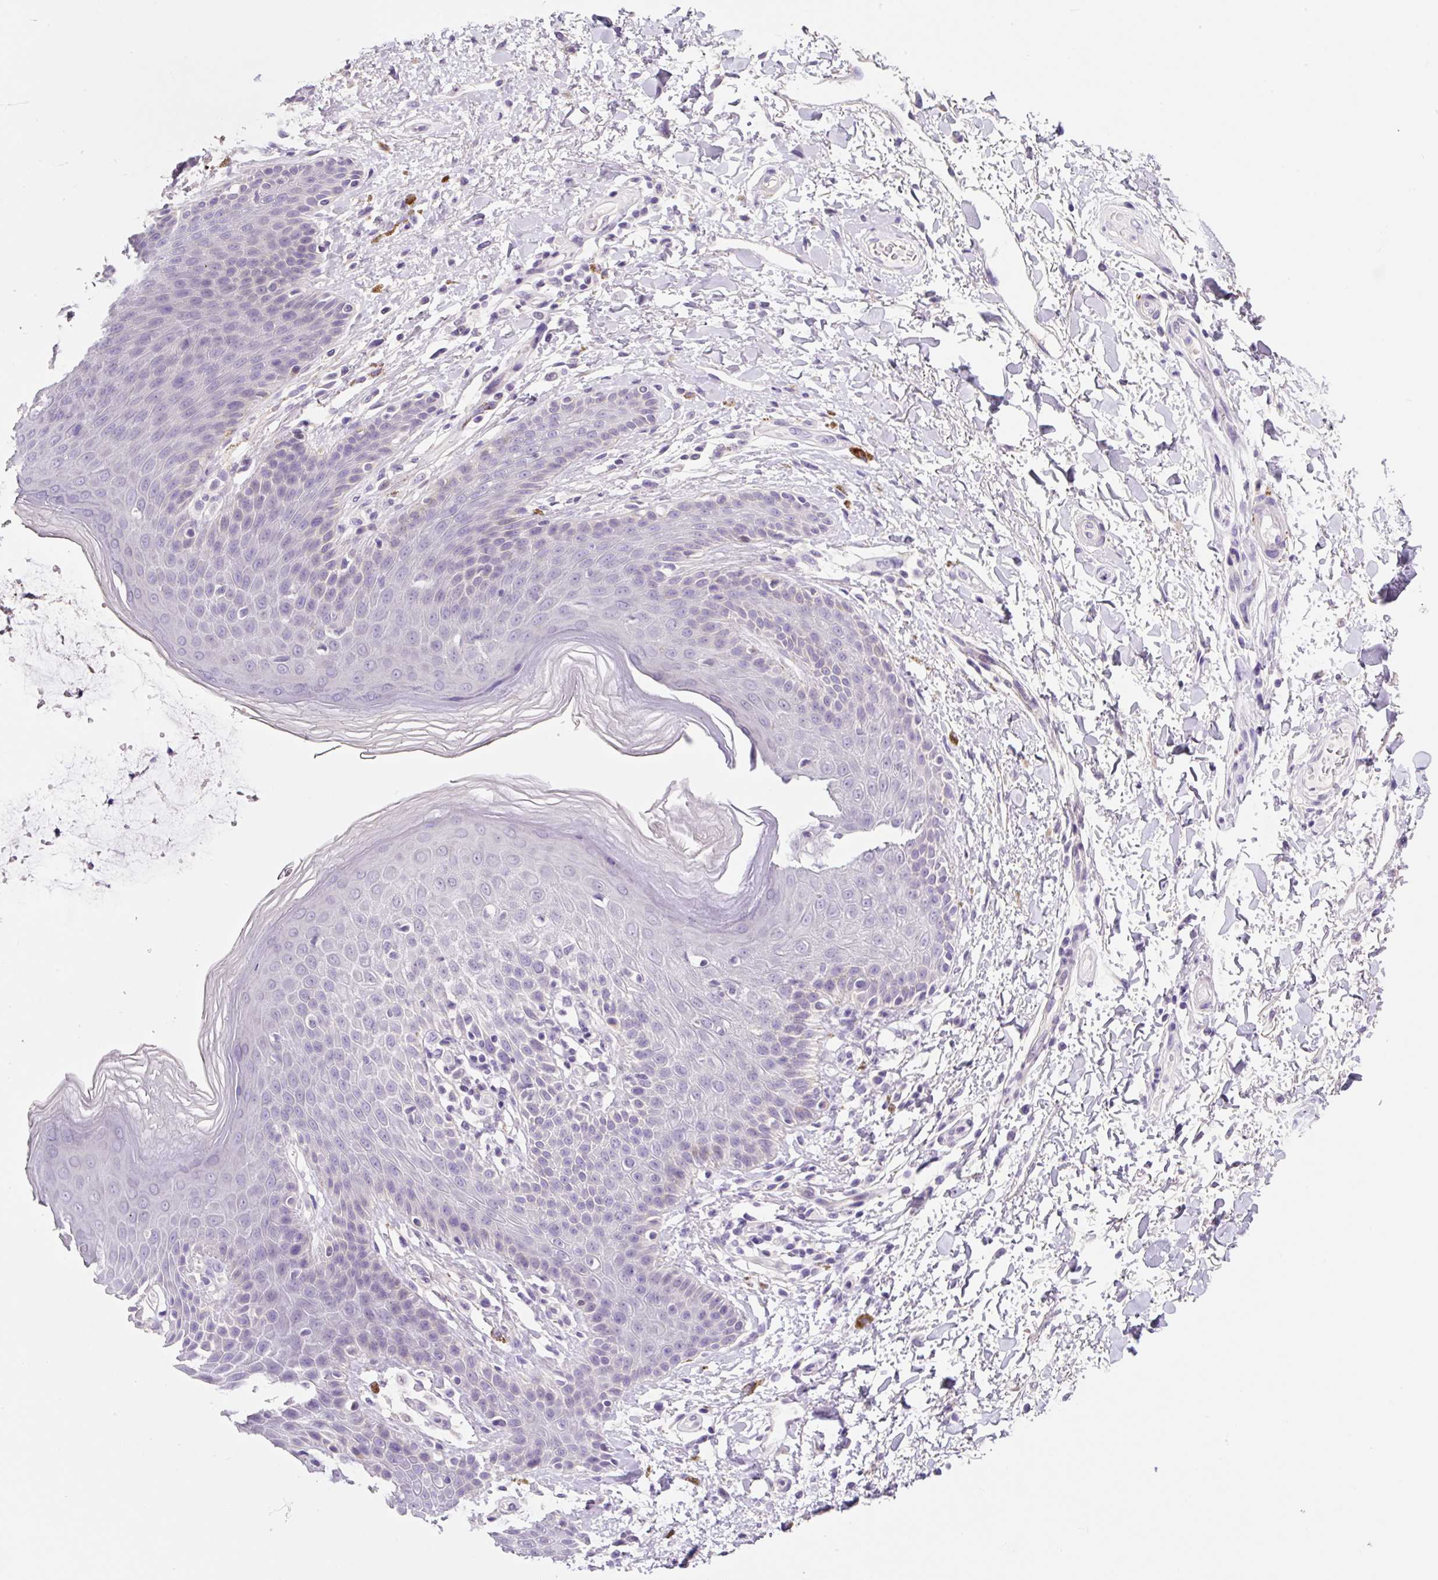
{"staining": {"intensity": "strong", "quantity": "<25%", "location": "cytoplasmic/membranous"}, "tissue": "skin", "cell_type": "Epidermal cells", "image_type": "normal", "snomed": [{"axis": "morphology", "description": "Normal tissue, NOS"}, {"axis": "topography", "description": "Peripheral nerve tissue"}], "caption": "Immunohistochemical staining of unremarkable skin displays strong cytoplasmic/membranous protein staining in approximately <25% of epidermal cells.", "gene": "SYP", "patient": {"sex": "male", "age": 51}}